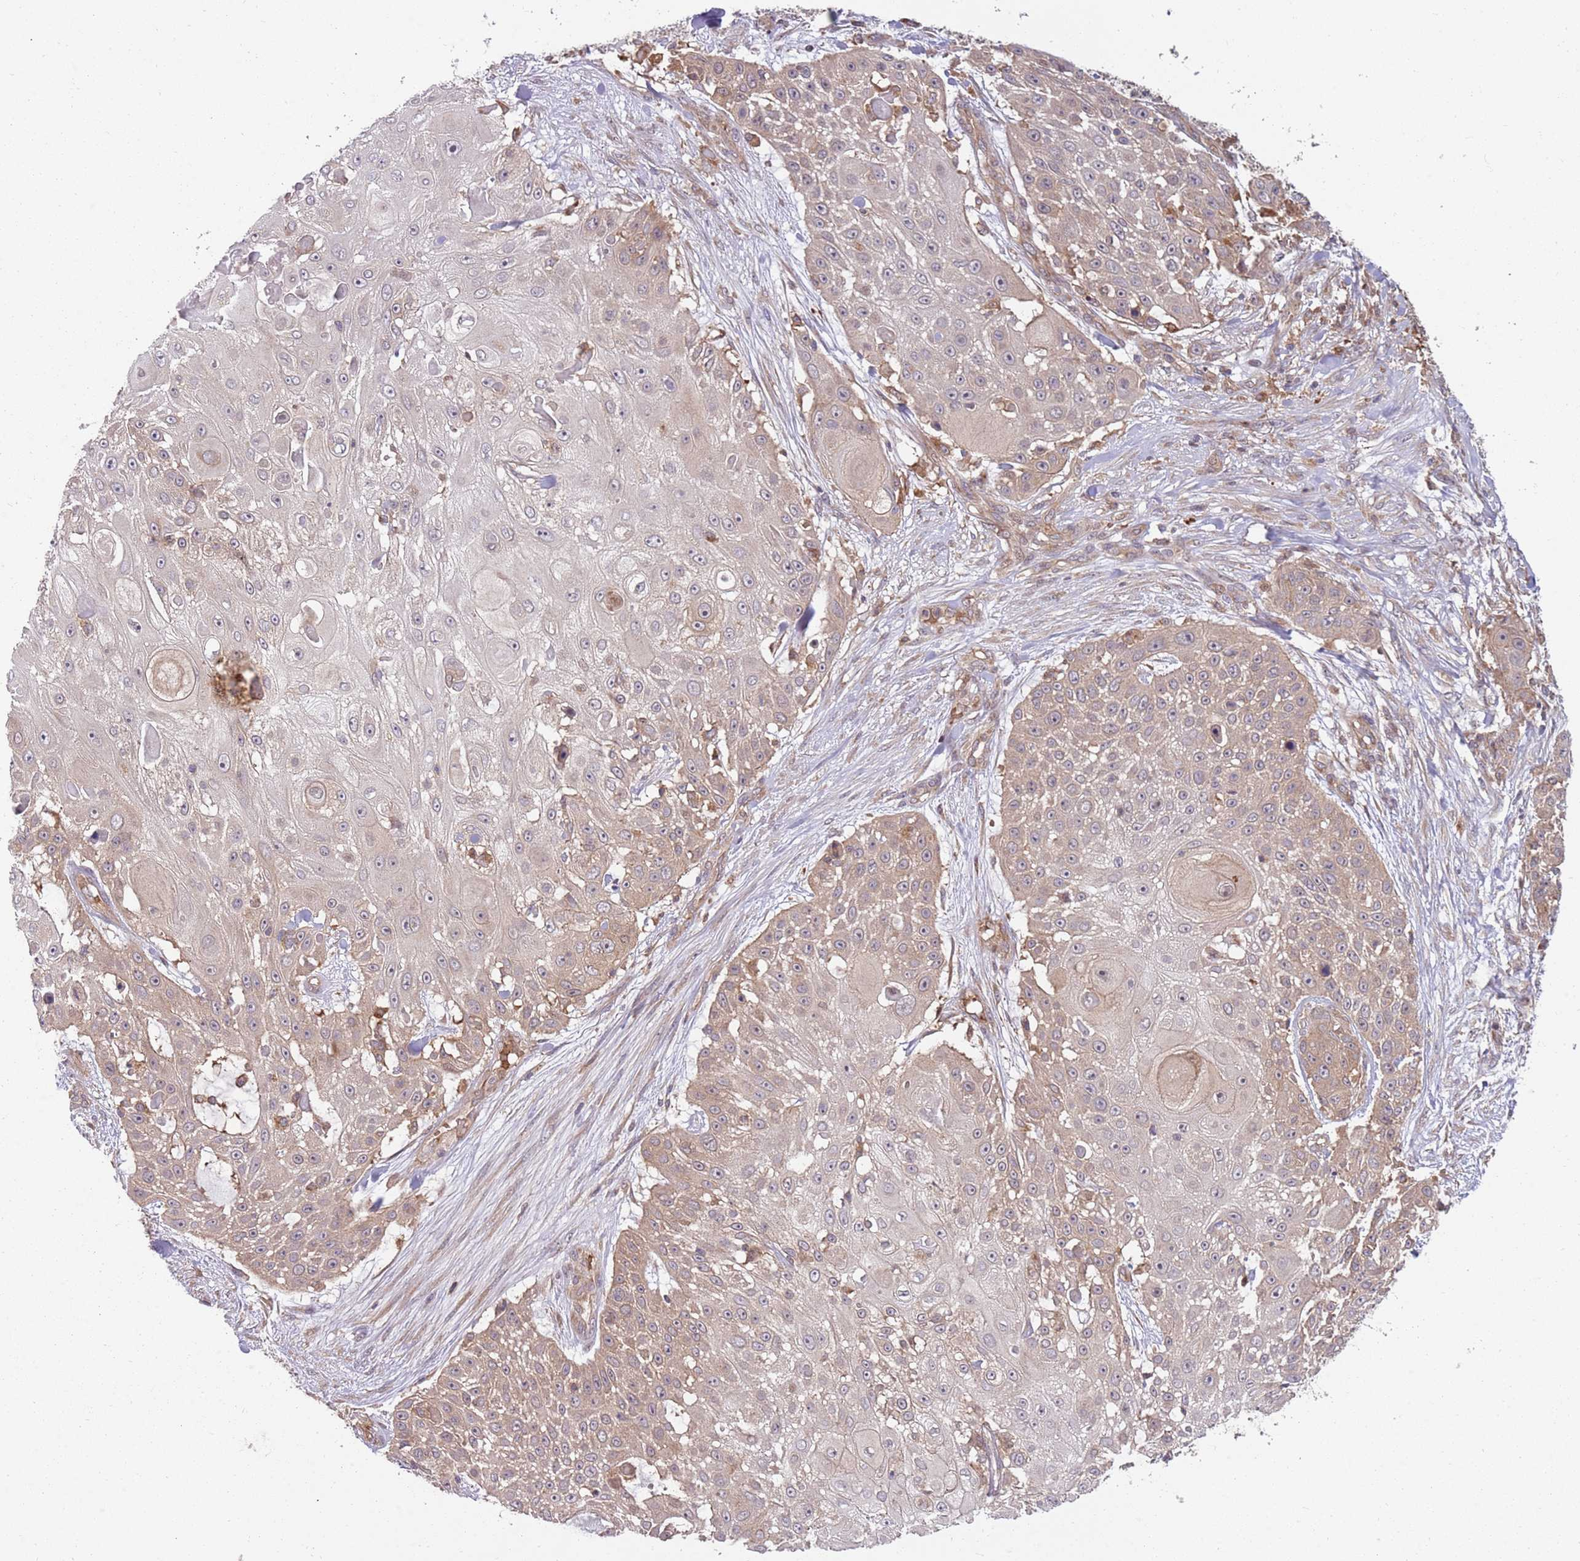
{"staining": {"intensity": "weak", "quantity": "25%-75%", "location": "cytoplasmic/membranous,nuclear"}, "tissue": "skin cancer", "cell_type": "Tumor cells", "image_type": "cancer", "snomed": [{"axis": "morphology", "description": "Squamous cell carcinoma, NOS"}, {"axis": "topography", "description": "Skin"}], "caption": "Protein staining of skin cancer (squamous cell carcinoma) tissue reveals weak cytoplasmic/membranous and nuclear positivity in approximately 25%-75% of tumor cells.", "gene": "GGA1", "patient": {"sex": "female", "age": 86}}